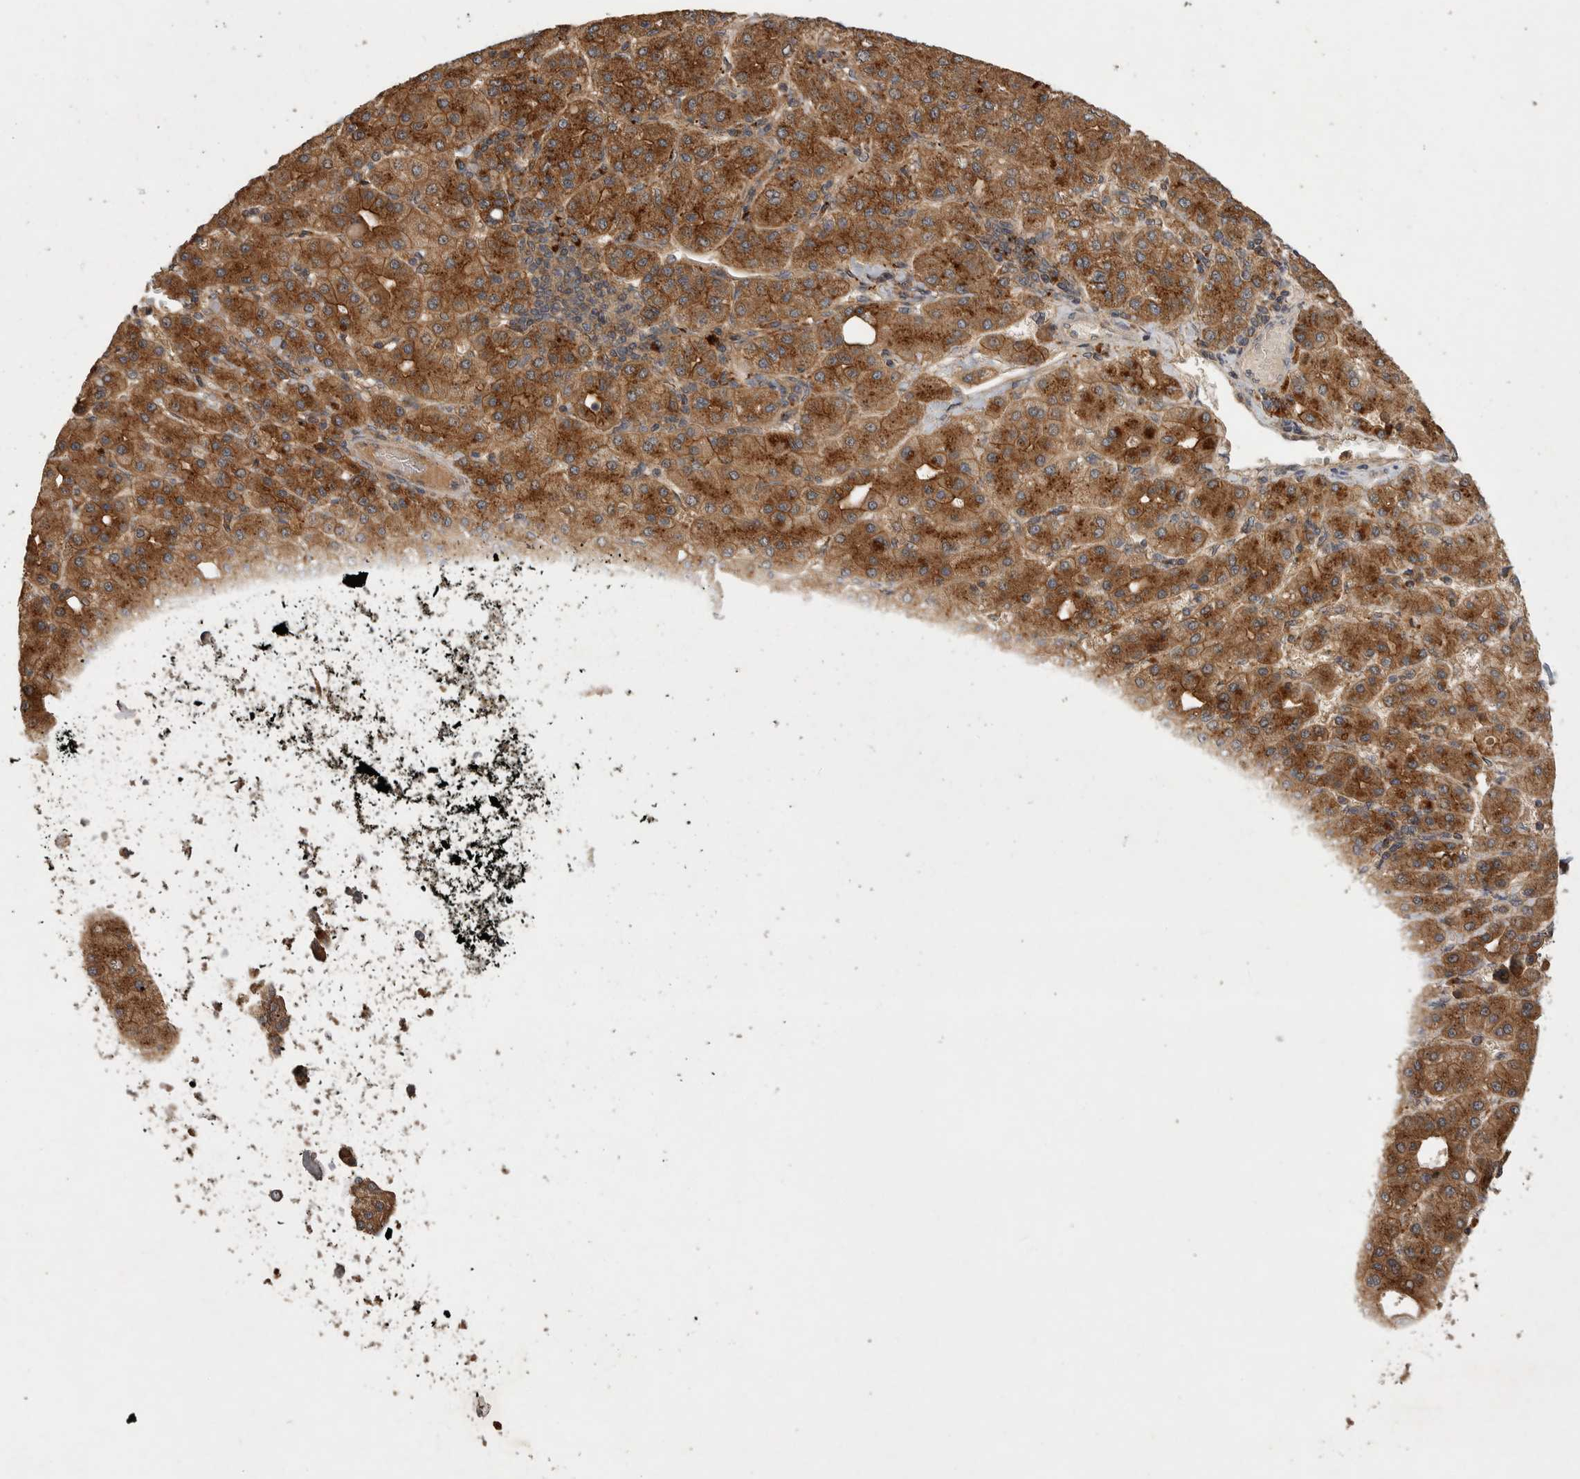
{"staining": {"intensity": "moderate", "quantity": ">75%", "location": "cytoplasmic/membranous"}, "tissue": "liver cancer", "cell_type": "Tumor cells", "image_type": "cancer", "snomed": [{"axis": "morphology", "description": "Carcinoma, Hepatocellular, NOS"}, {"axis": "topography", "description": "Liver"}], "caption": "About >75% of tumor cells in human liver cancer display moderate cytoplasmic/membranous protein expression as visualized by brown immunohistochemical staining.", "gene": "ZNF232", "patient": {"sex": "male", "age": 65}}